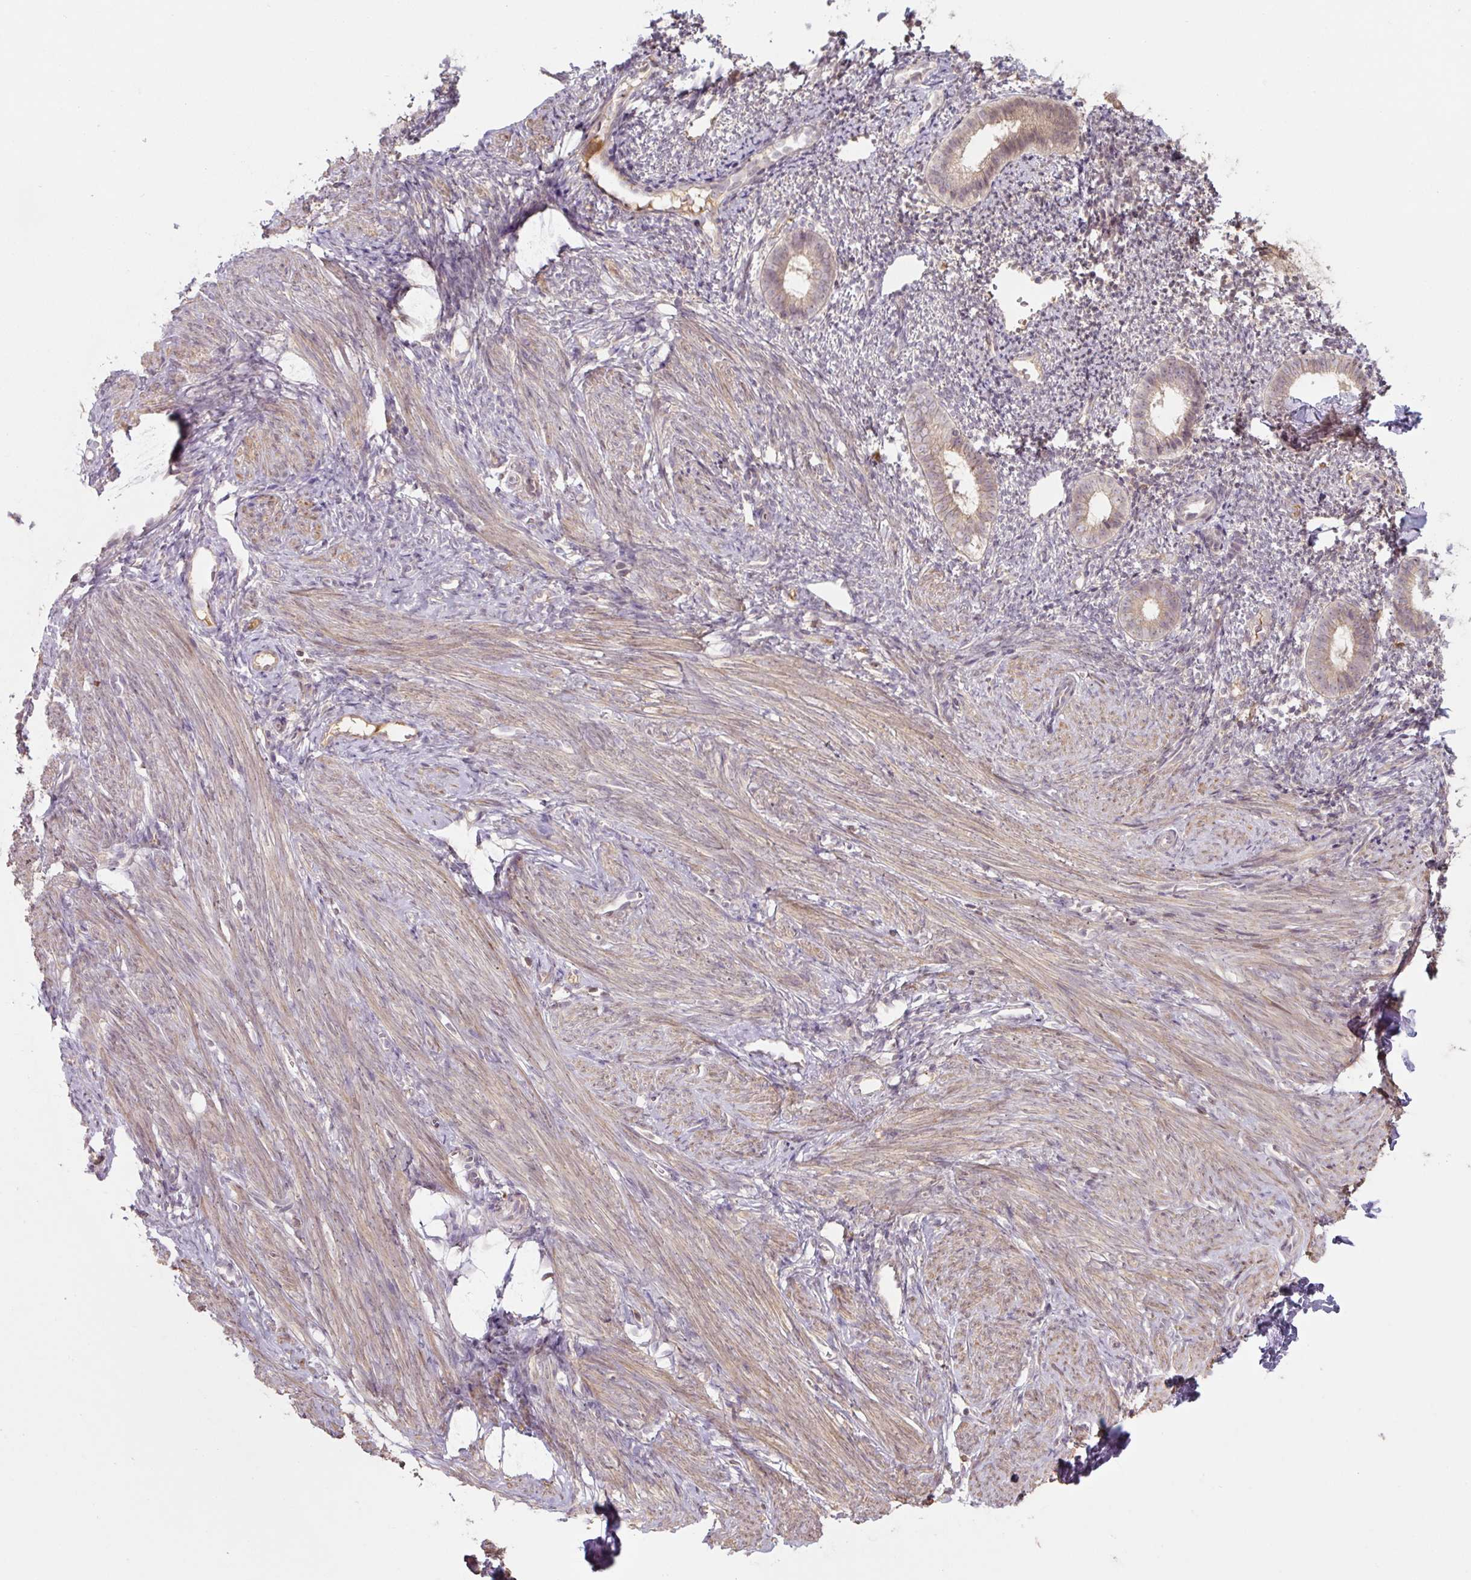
{"staining": {"intensity": "weak", "quantity": "25%-75%", "location": "cytoplasmic/membranous"}, "tissue": "endometrium", "cell_type": "Cells in endometrial stroma", "image_type": "normal", "snomed": [{"axis": "morphology", "description": "Normal tissue, NOS"}, {"axis": "topography", "description": "Endometrium"}], "caption": "Immunohistochemical staining of normal endometrium exhibits low levels of weak cytoplasmic/membranous positivity in approximately 25%-75% of cells in endometrial stroma. Immunohistochemistry (ihc) stains the protein of interest in brown and the nuclei are stained blue.", "gene": "C2orf73", "patient": {"sex": "female", "age": 39}}